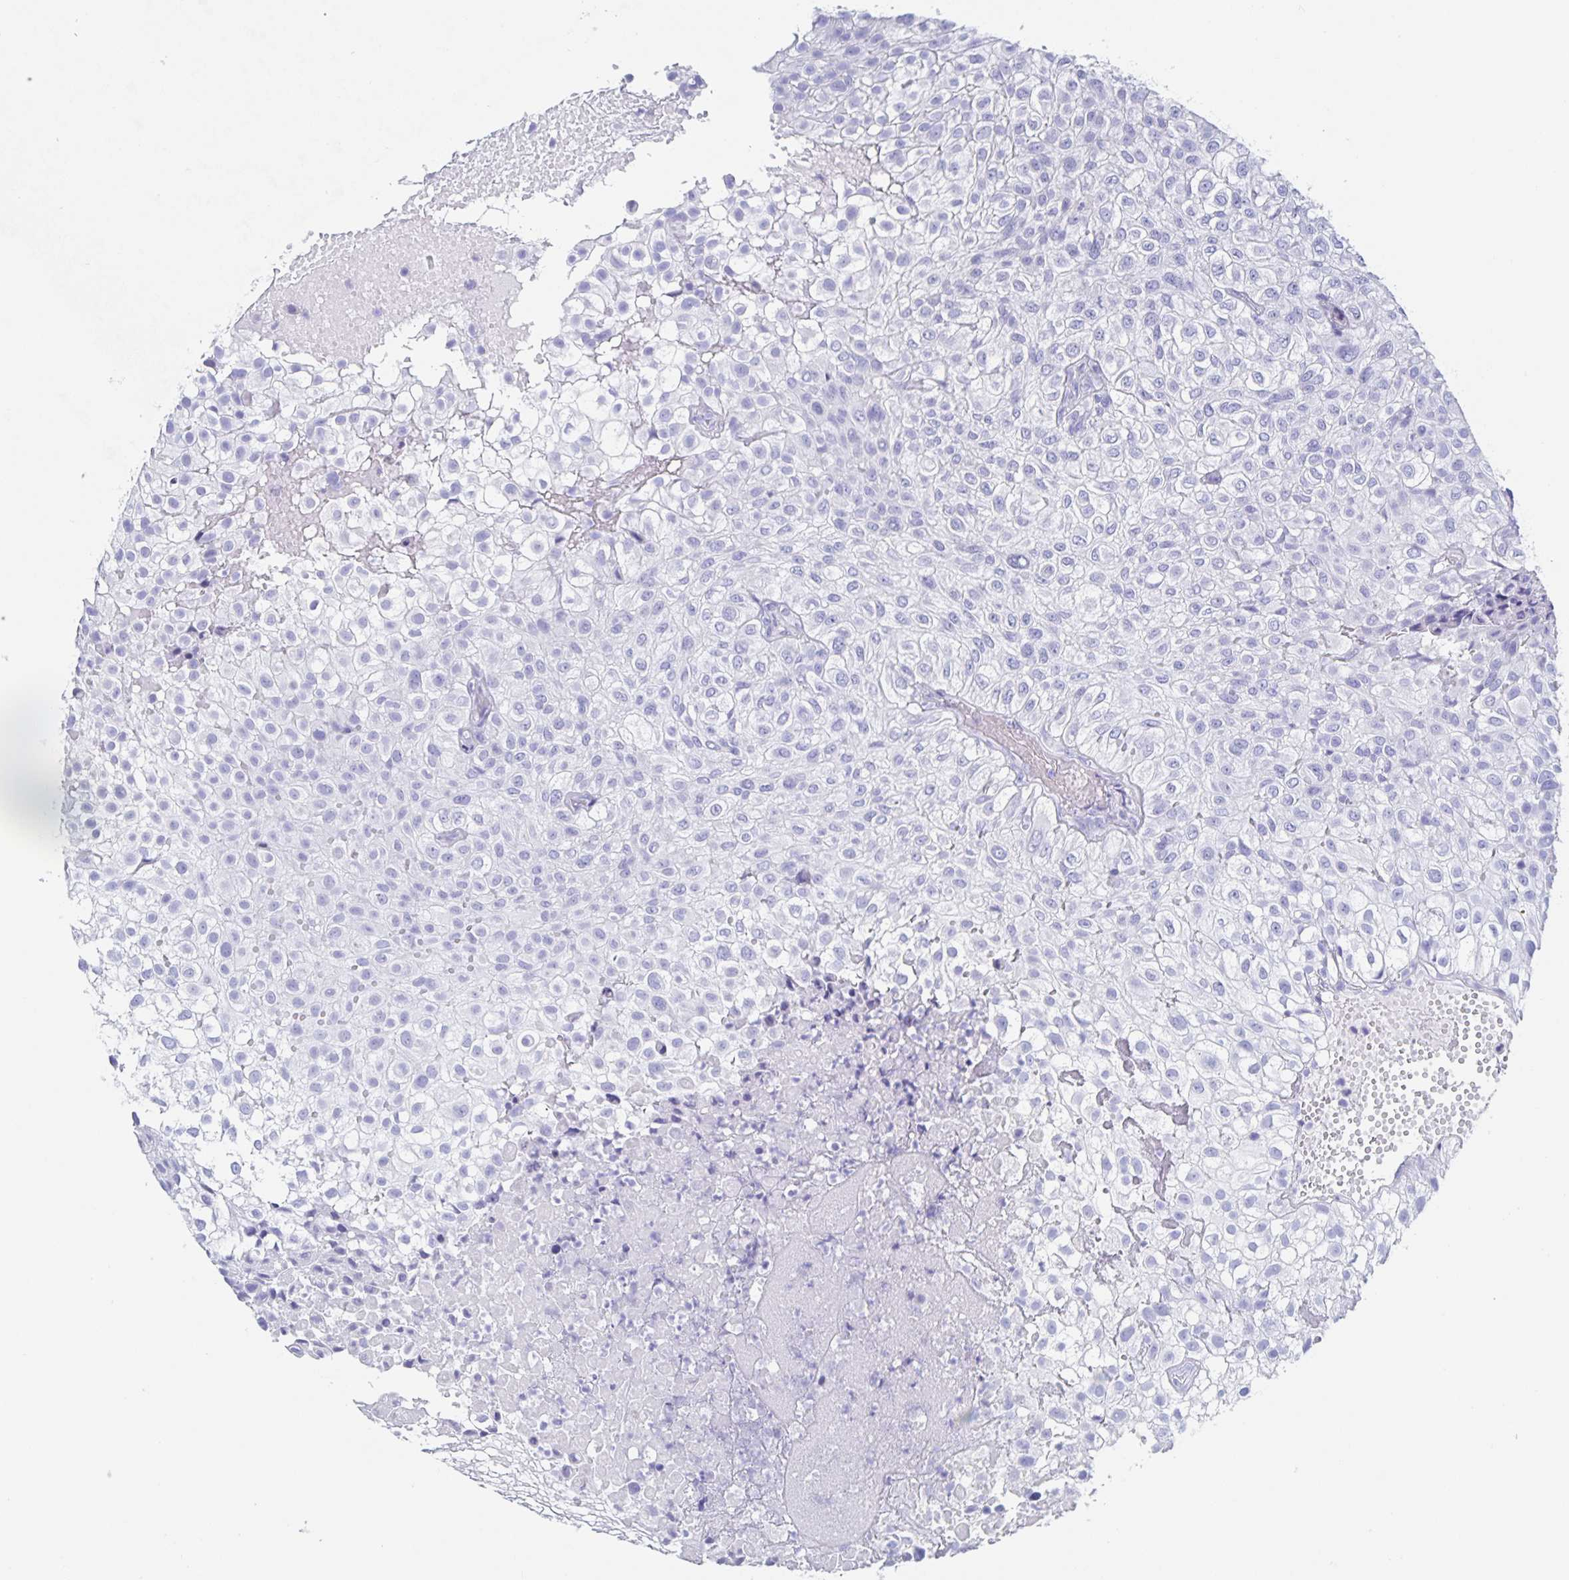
{"staining": {"intensity": "negative", "quantity": "none", "location": "none"}, "tissue": "urothelial cancer", "cell_type": "Tumor cells", "image_type": "cancer", "snomed": [{"axis": "morphology", "description": "Urothelial carcinoma, High grade"}, {"axis": "topography", "description": "Urinary bladder"}], "caption": "Protein analysis of high-grade urothelial carcinoma displays no significant expression in tumor cells.", "gene": "DMBT1", "patient": {"sex": "male", "age": 56}}